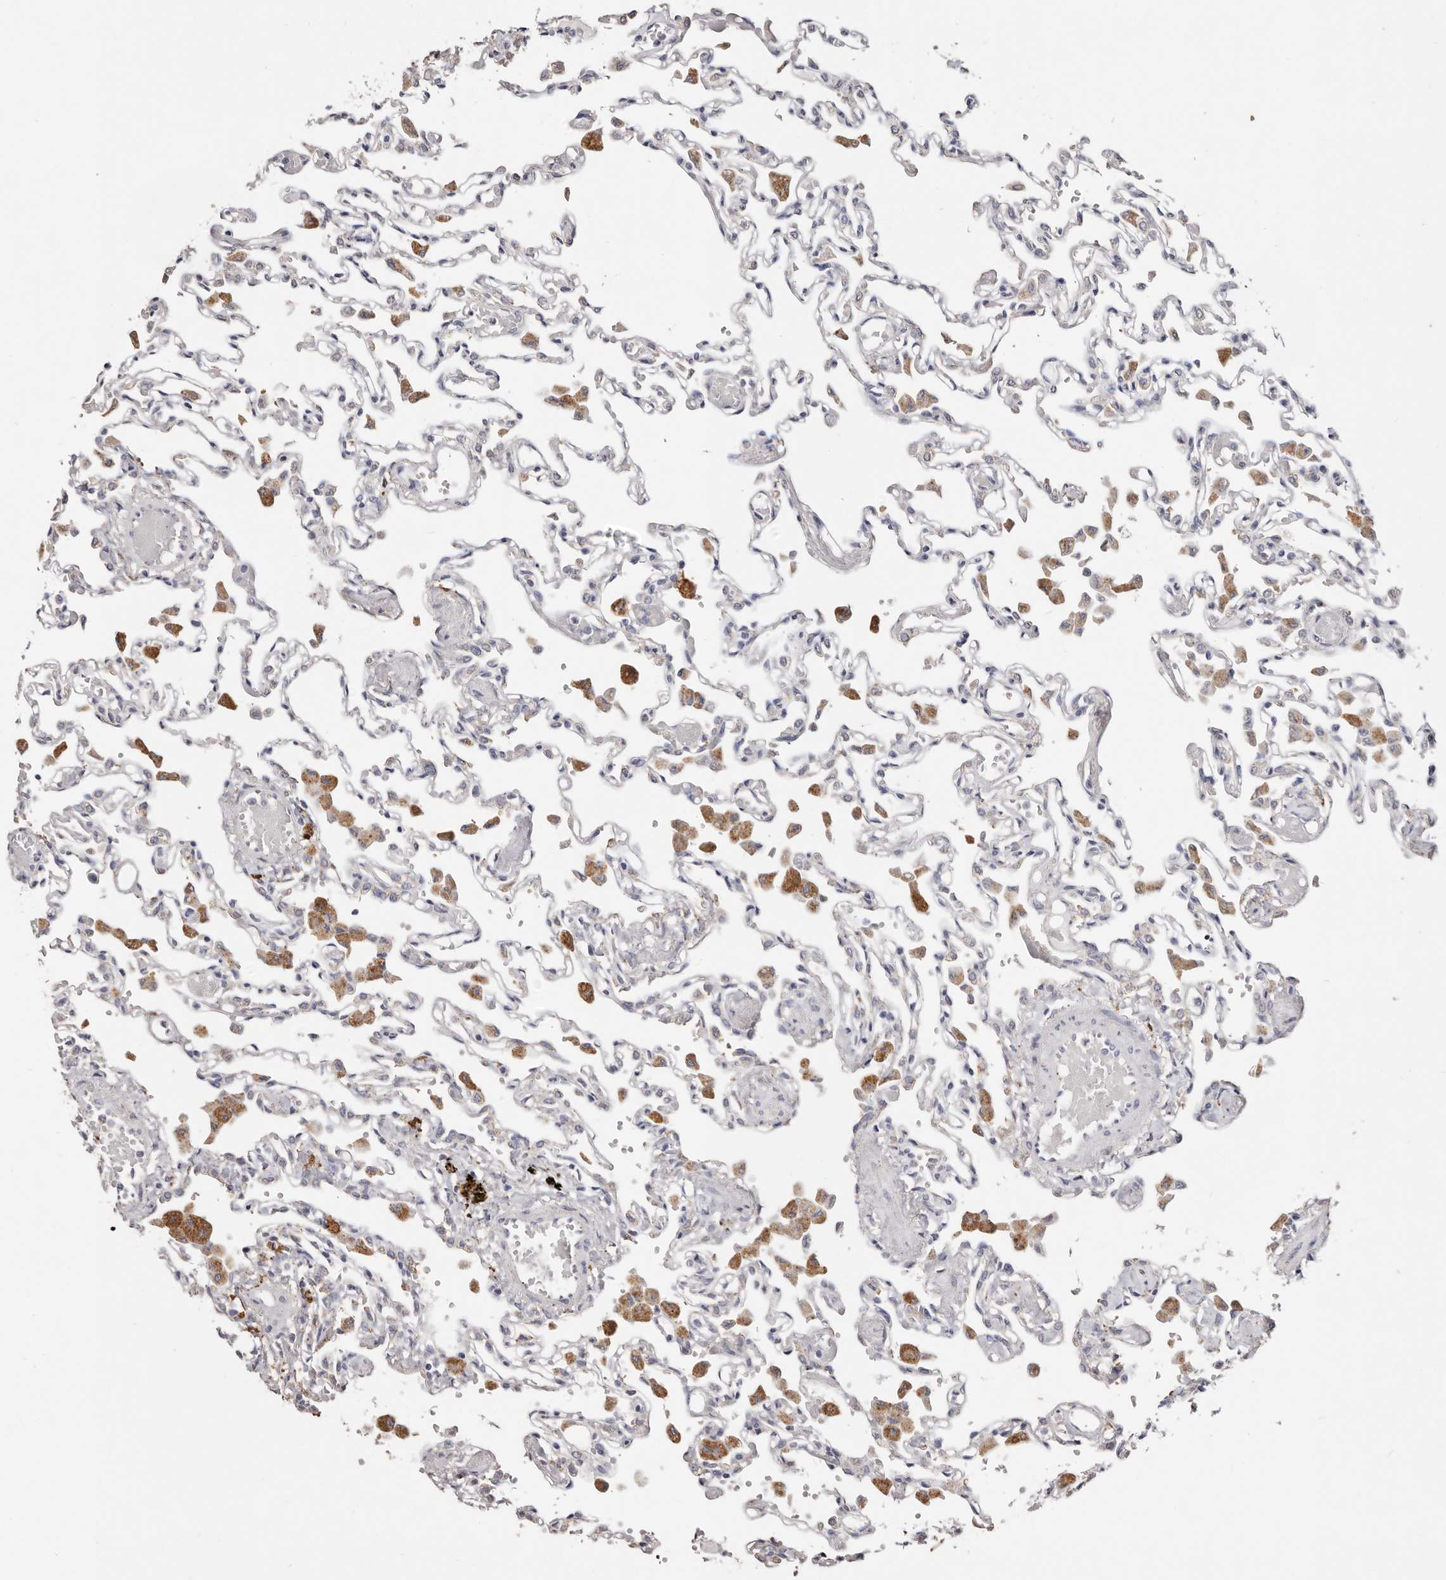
{"staining": {"intensity": "negative", "quantity": "none", "location": "none"}, "tissue": "lung", "cell_type": "Alveolar cells", "image_type": "normal", "snomed": [{"axis": "morphology", "description": "Normal tissue, NOS"}, {"axis": "topography", "description": "Bronchus"}, {"axis": "topography", "description": "Lung"}], "caption": "Human lung stained for a protein using IHC exhibits no staining in alveolar cells.", "gene": "LGALS7B", "patient": {"sex": "female", "age": 49}}